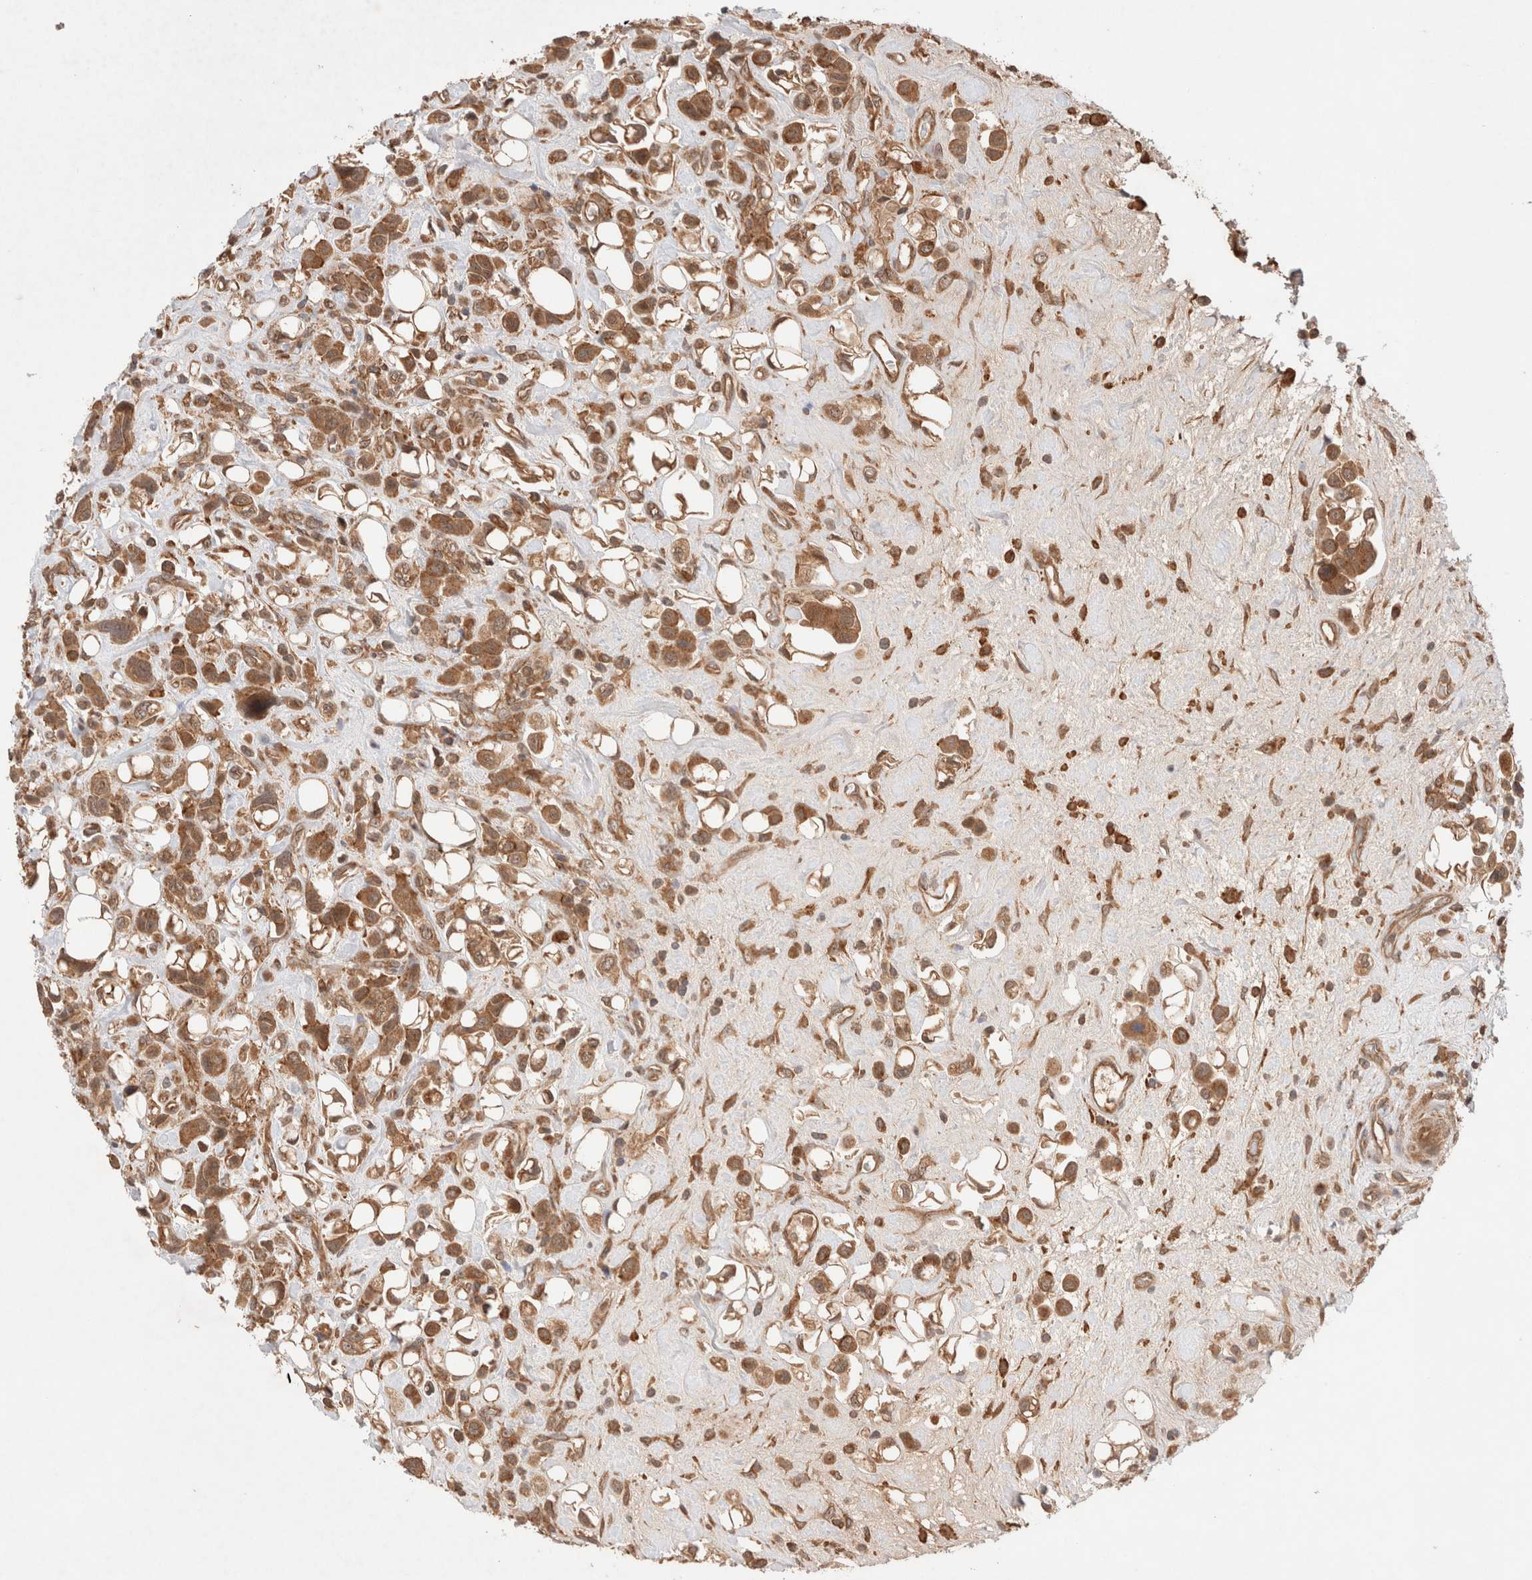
{"staining": {"intensity": "moderate", "quantity": ">75%", "location": "cytoplasmic/membranous"}, "tissue": "urothelial cancer", "cell_type": "Tumor cells", "image_type": "cancer", "snomed": [{"axis": "morphology", "description": "Urothelial carcinoma, High grade"}, {"axis": "topography", "description": "Urinary bladder"}], "caption": "Tumor cells display moderate cytoplasmic/membranous expression in about >75% of cells in urothelial carcinoma (high-grade).", "gene": "SIKE1", "patient": {"sex": "male", "age": 50}}